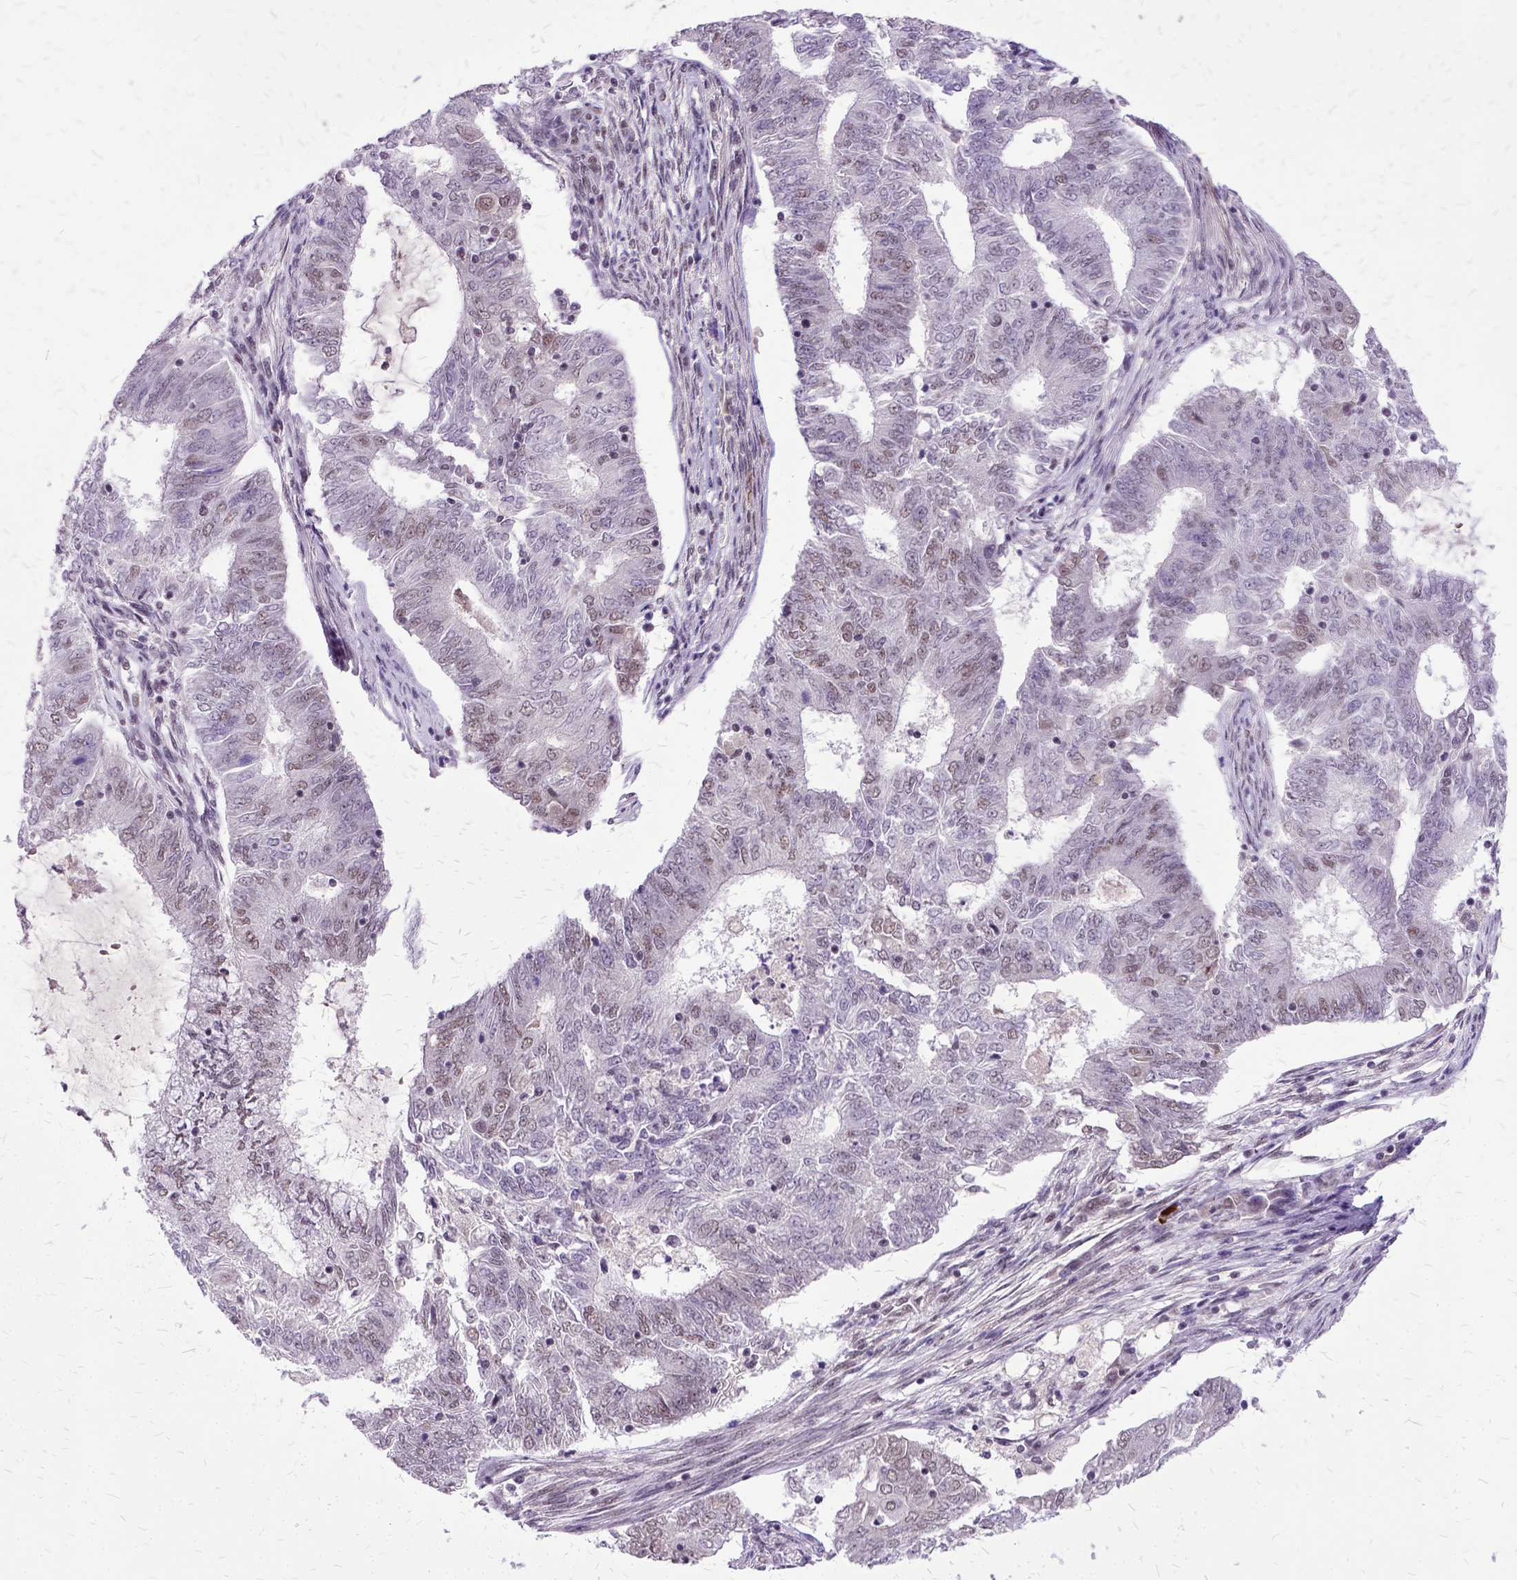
{"staining": {"intensity": "moderate", "quantity": "<25%", "location": "nuclear"}, "tissue": "endometrial cancer", "cell_type": "Tumor cells", "image_type": "cancer", "snomed": [{"axis": "morphology", "description": "Adenocarcinoma, NOS"}, {"axis": "topography", "description": "Endometrium"}], "caption": "Protein staining by immunohistochemistry exhibits moderate nuclear expression in approximately <25% of tumor cells in adenocarcinoma (endometrial).", "gene": "SETD1A", "patient": {"sex": "female", "age": 62}}